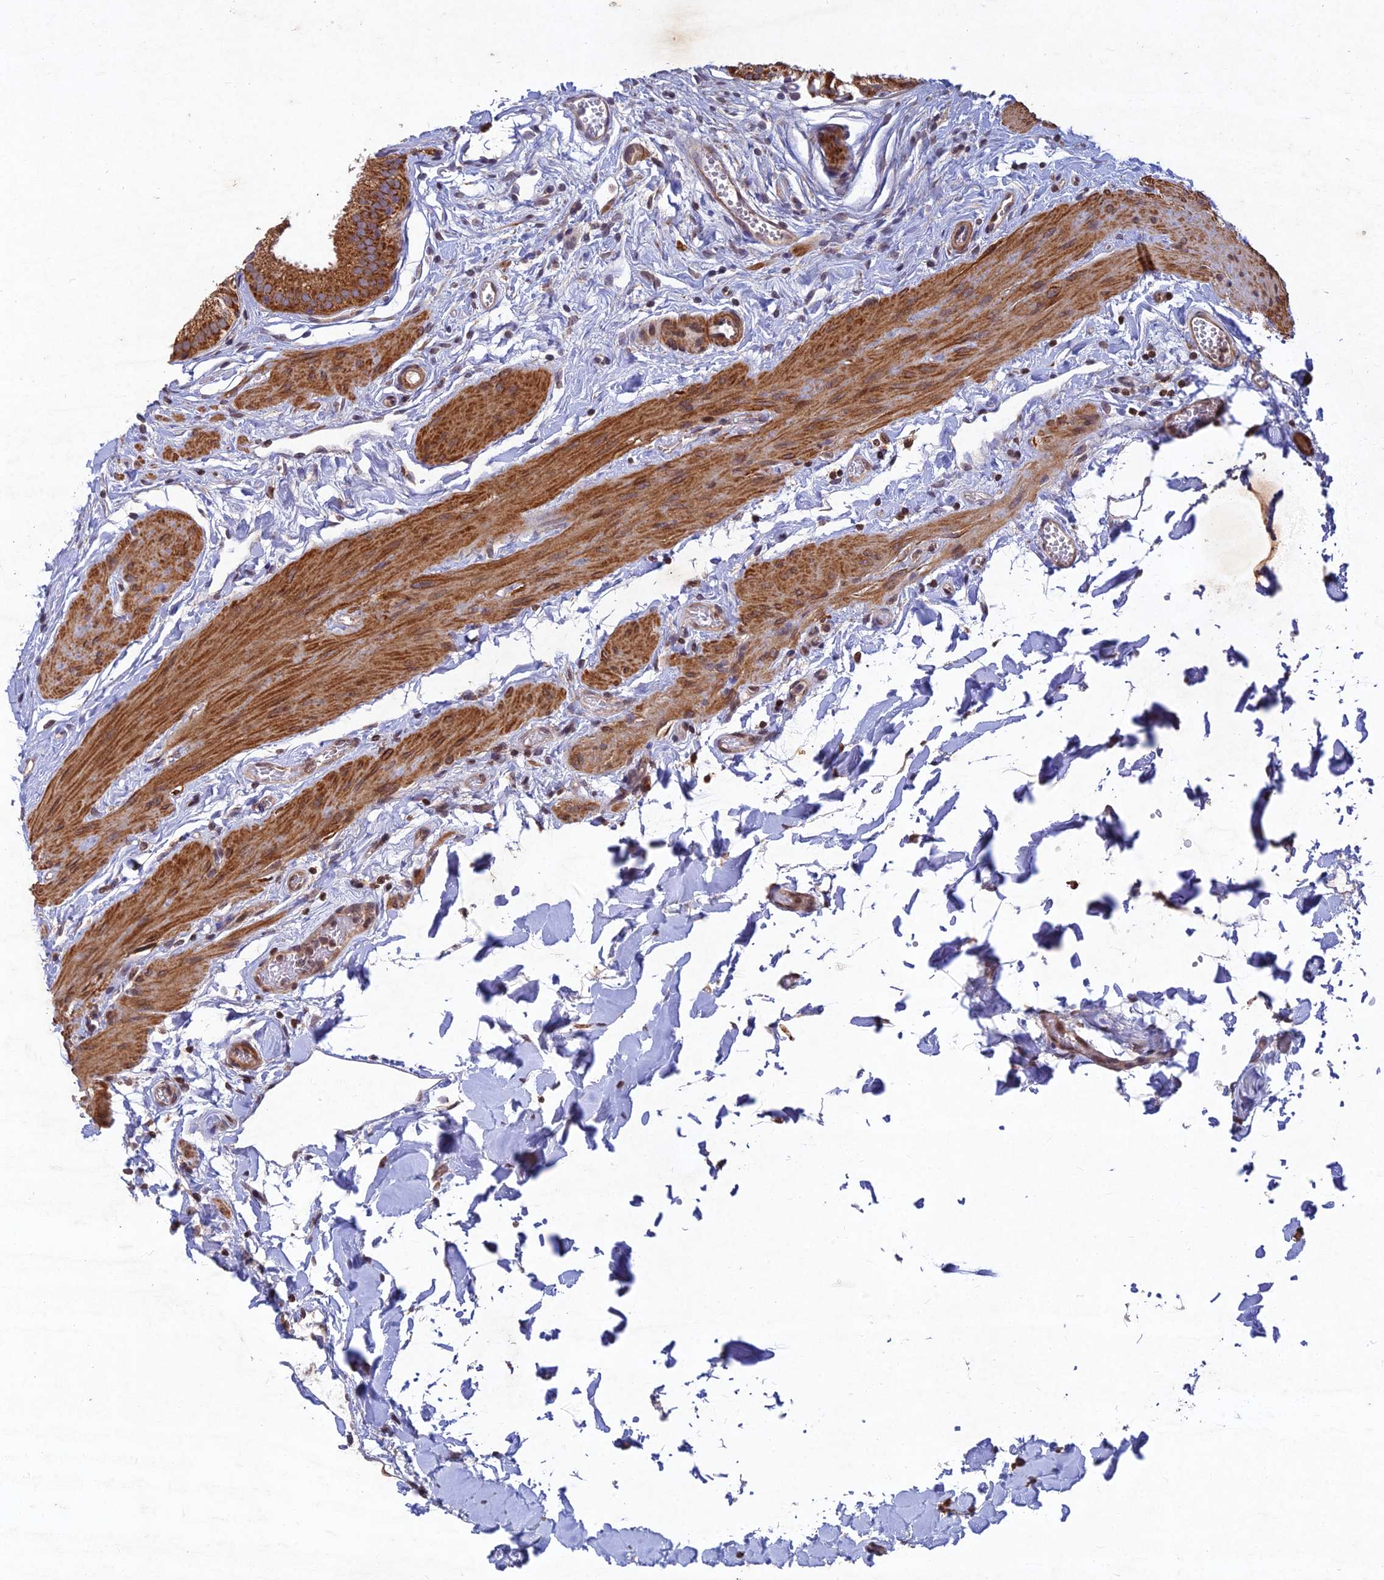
{"staining": {"intensity": "strong", "quantity": ">75%", "location": "cytoplasmic/membranous,nuclear"}, "tissue": "gallbladder", "cell_type": "Glandular cells", "image_type": "normal", "snomed": [{"axis": "morphology", "description": "Normal tissue, NOS"}, {"axis": "topography", "description": "Gallbladder"}], "caption": "Immunohistochemical staining of normal human gallbladder exhibits >75% levels of strong cytoplasmic/membranous,nuclear protein expression in approximately >75% of glandular cells. (DAB IHC with brightfield microscopy, high magnification).", "gene": "RELCH", "patient": {"sex": "female", "age": 54}}